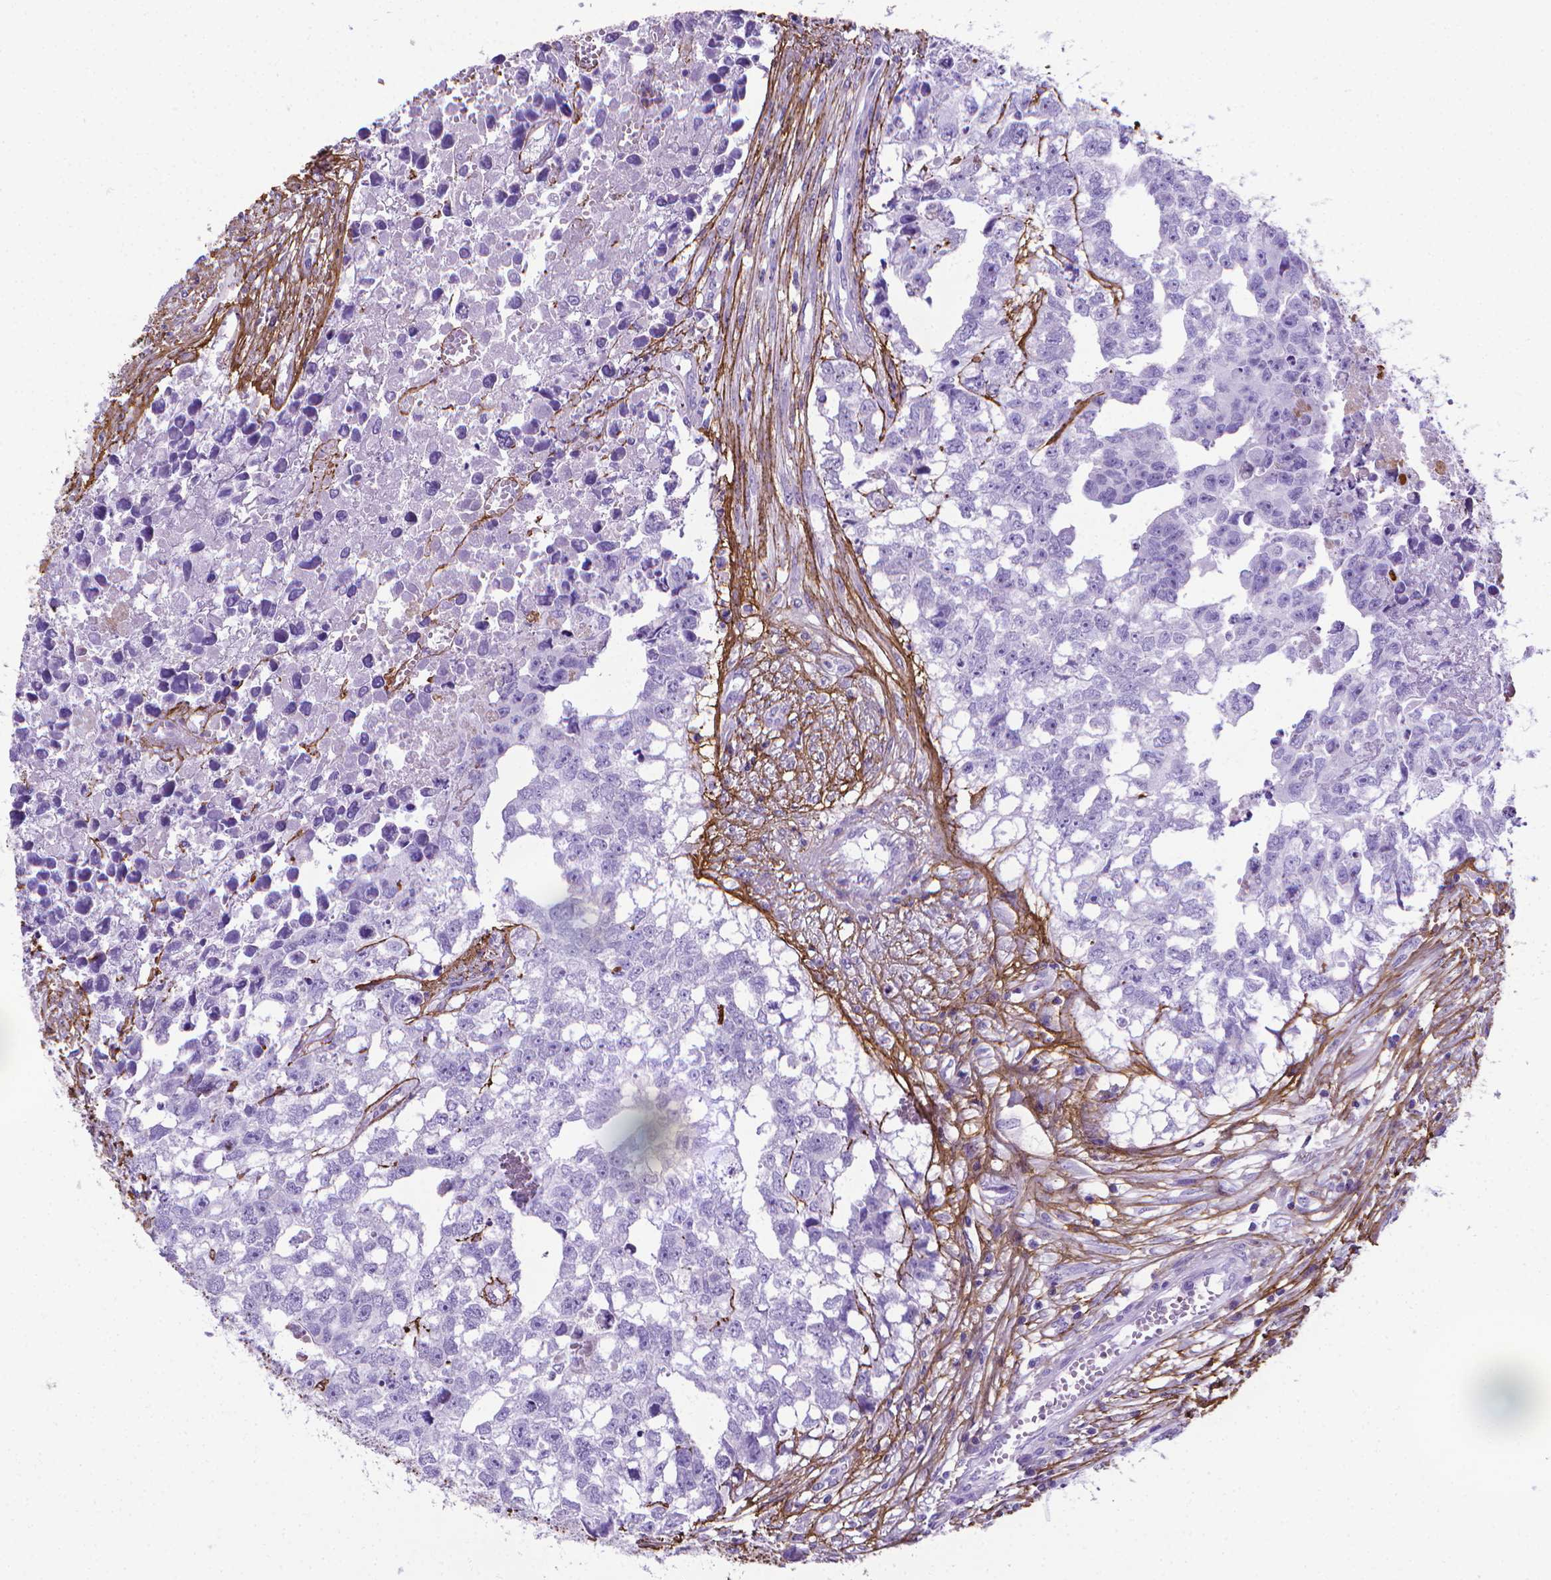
{"staining": {"intensity": "negative", "quantity": "none", "location": "none"}, "tissue": "testis cancer", "cell_type": "Tumor cells", "image_type": "cancer", "snomed": [{"axis": "morphology", "description": "Carcinoma, Embryonal, NOS"}, {"axis": "morphology", "description": "Teratoma, malignant, NOS"}, {"axis": "topography", "description": "Testis"}], "caption": "This is an immunohistochemistry (IHC) micrograph of testis cancer. There is no expression in tumor cells.", "gene": "MFAP2", "patient": {"sex": "male", "age": 44}}